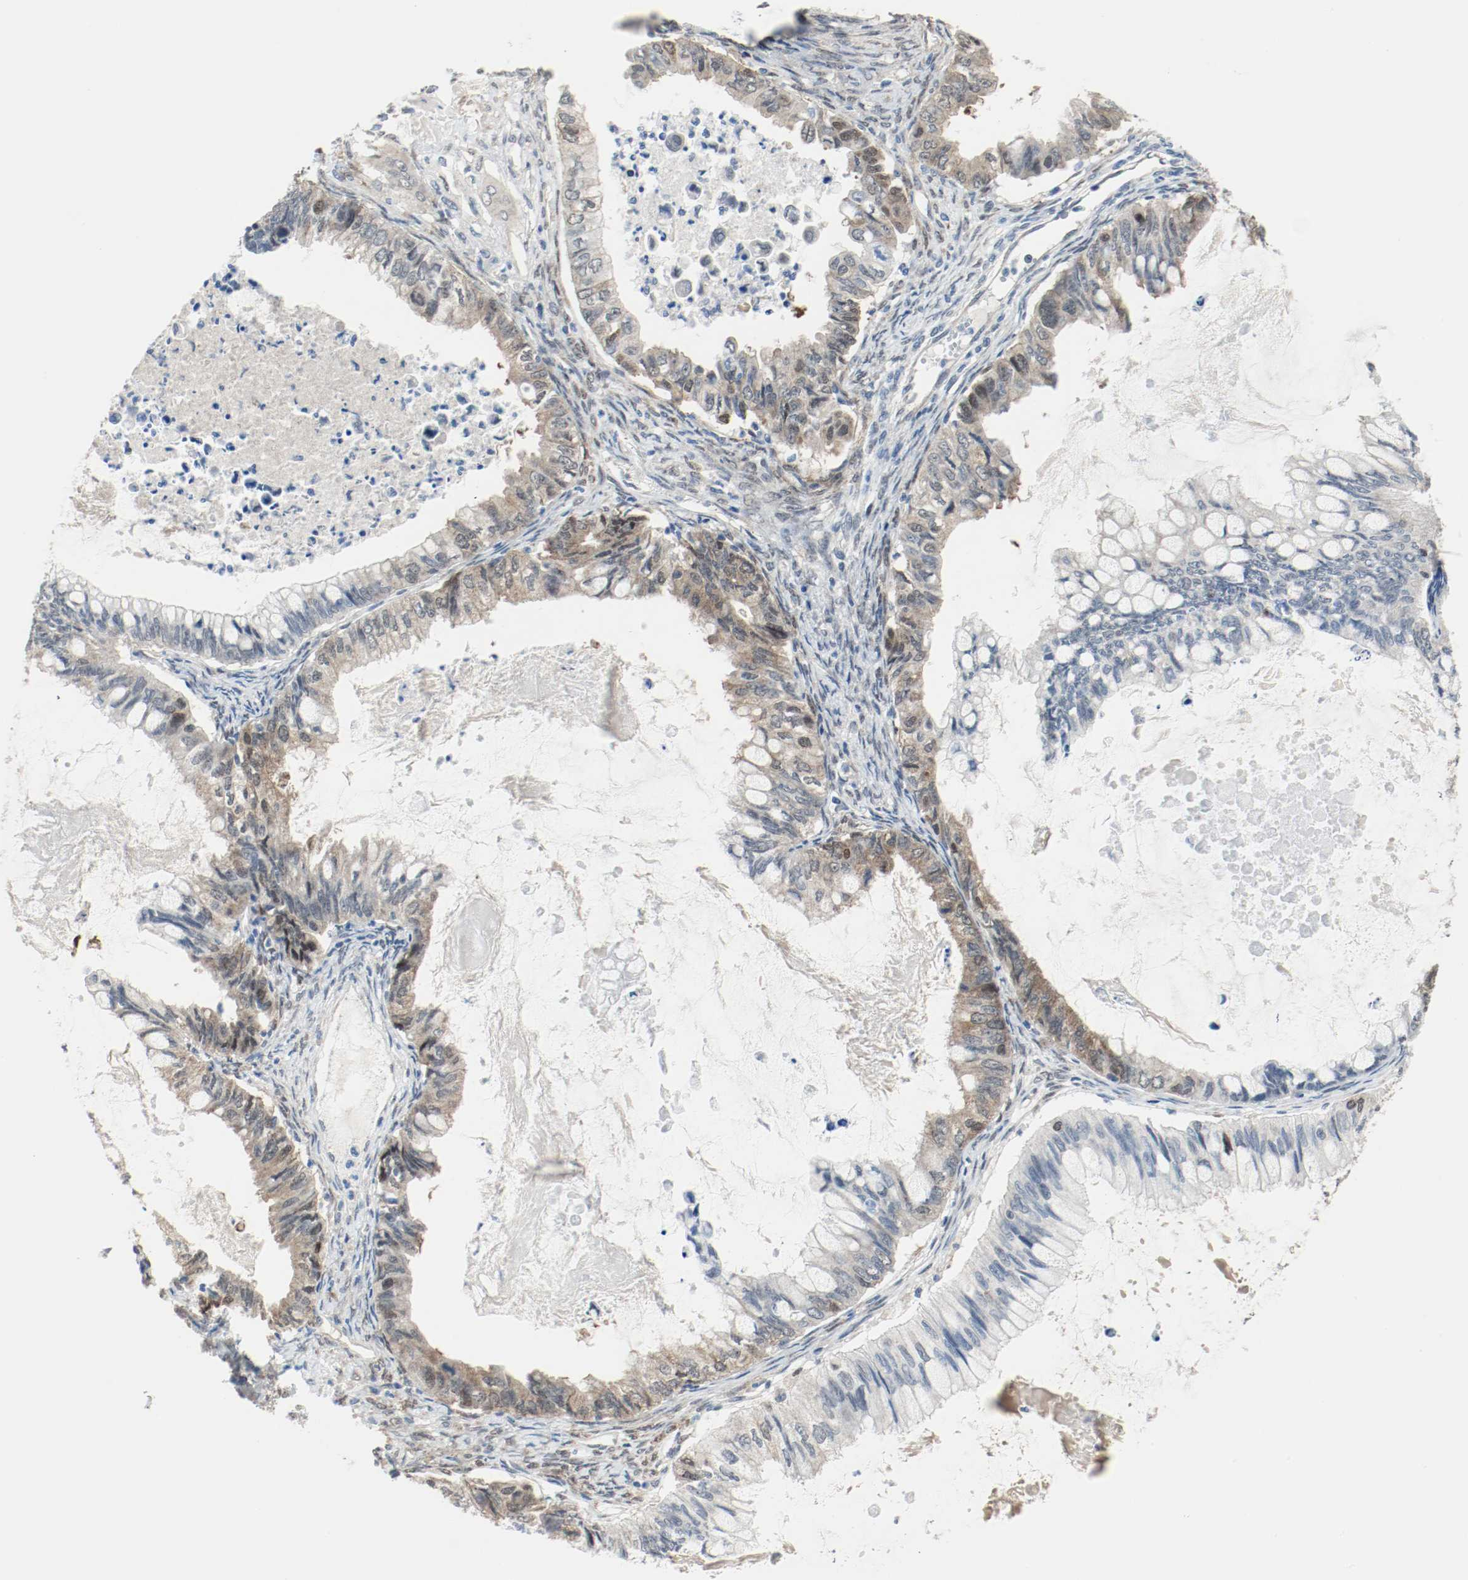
{"staining": {"intensity": "weak", "quantity": "25%-75%", "location": "cytoplasmic/membranous,nuclear"}, "tissue": "ovarian cancer", "cell_type": "Tumor cells", "image_type": "cancer", "snomed": [{"axis": "morphology", "description": "Cystadenocarcinoma, mucinous, NOS"}, {"axis": "topography", "description": "Ovary"}], "caption": "Ovarian cancer stained with IHC demonstrates weak cytoplasmic/membranous and nuclear staining in about 25%-75% of tumor cells.", "gene": "PPME1", "patient": {"sex": "female", "age": 80}}